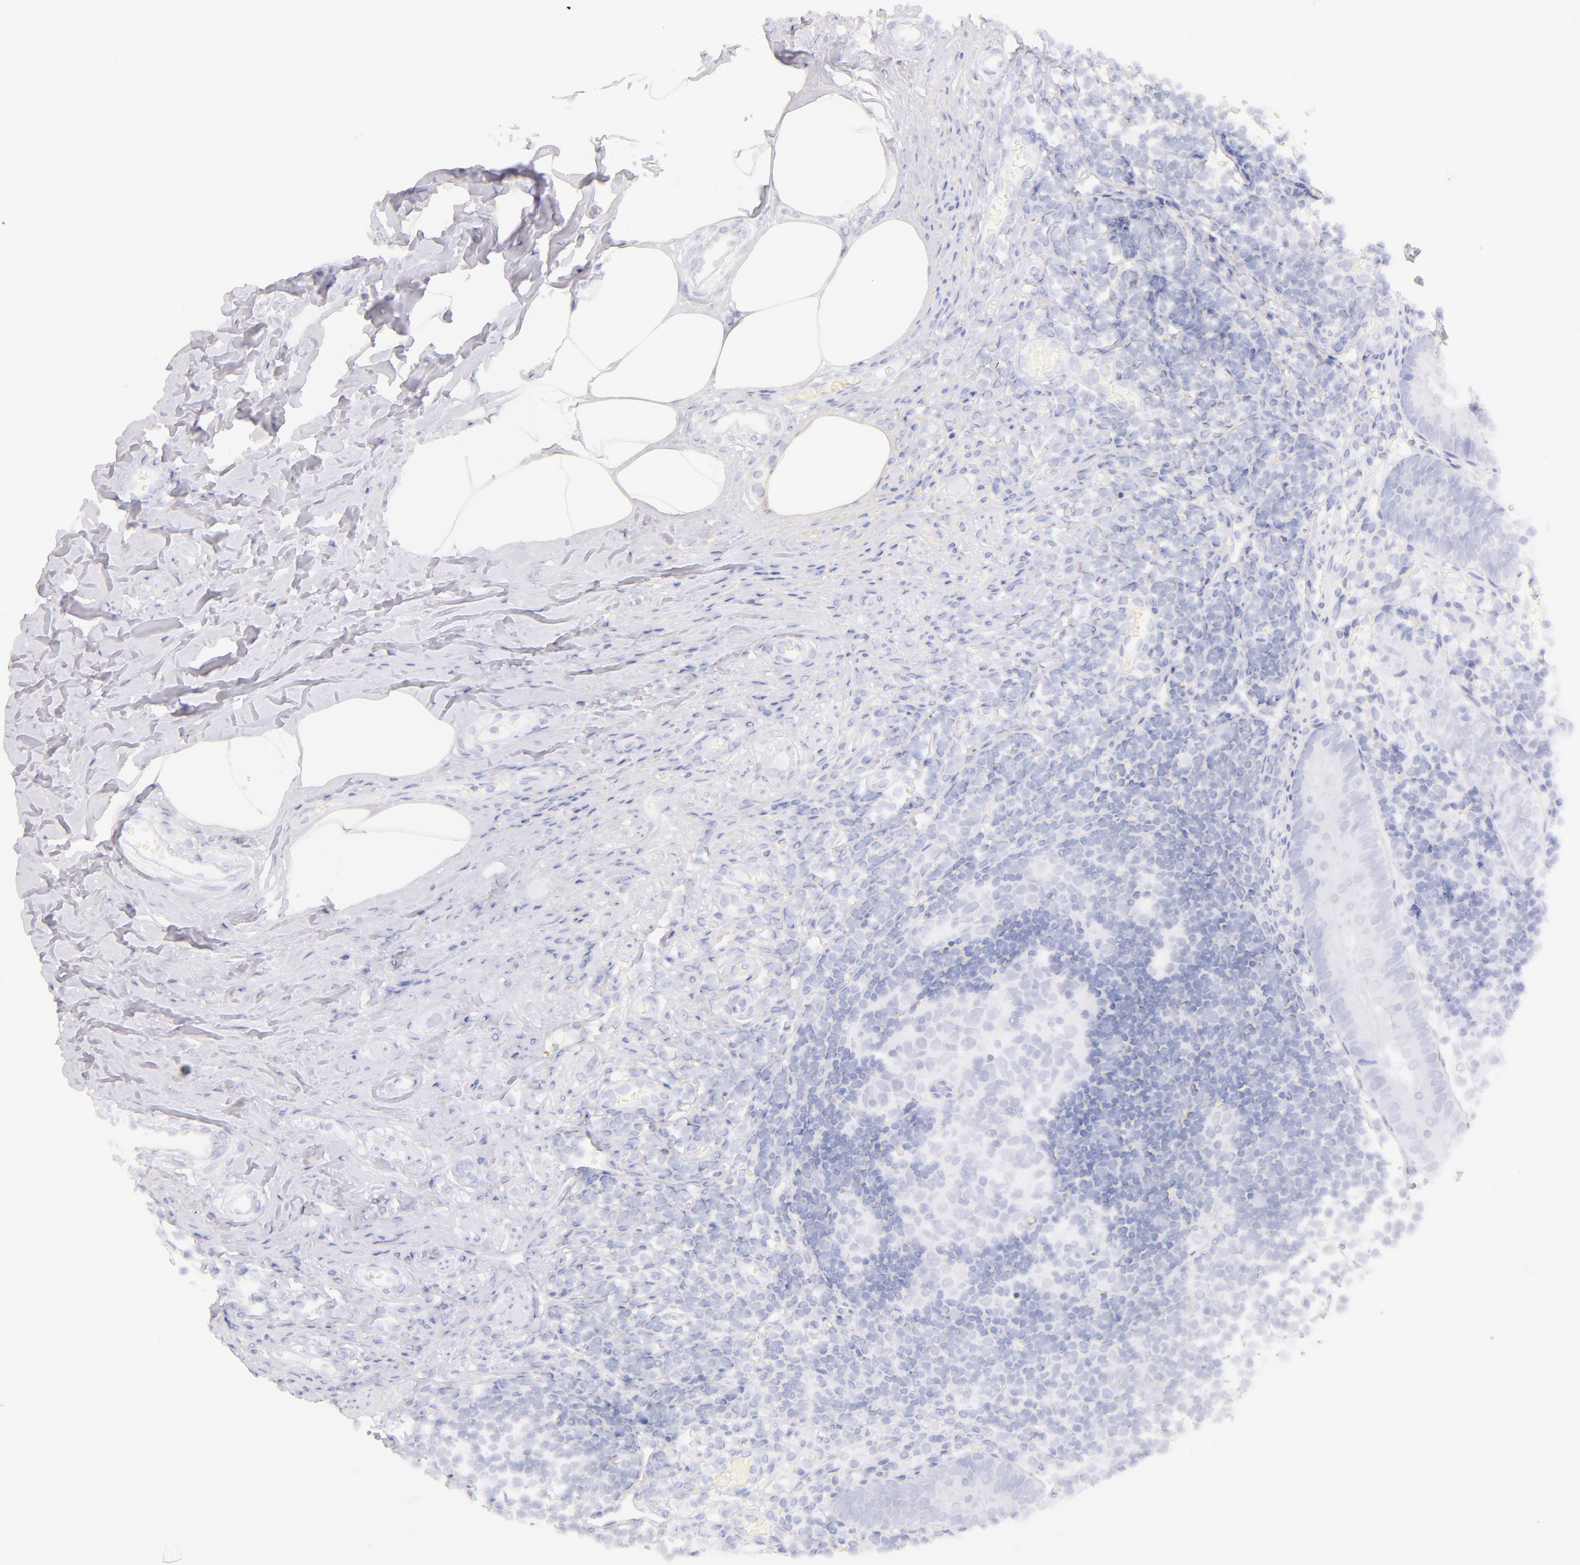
{"staining": {"intensity": "negative", "quantity": "none", "location": "none"}, "tissue": "appendix", "cell_type": "Glandular cells", "image_type": "normal", "snomed": [{"axis": "morphology", "description": "Normal tissue, NOS"}, {"axis": "topography", "description": "Appendix"}], "caption": "Appendix stained for a protein using immunohistochemistry (IHC) demonstrates no staining glandular cells.", "gene": "CD44", "patient": {"sex": "male", "age": 25}}